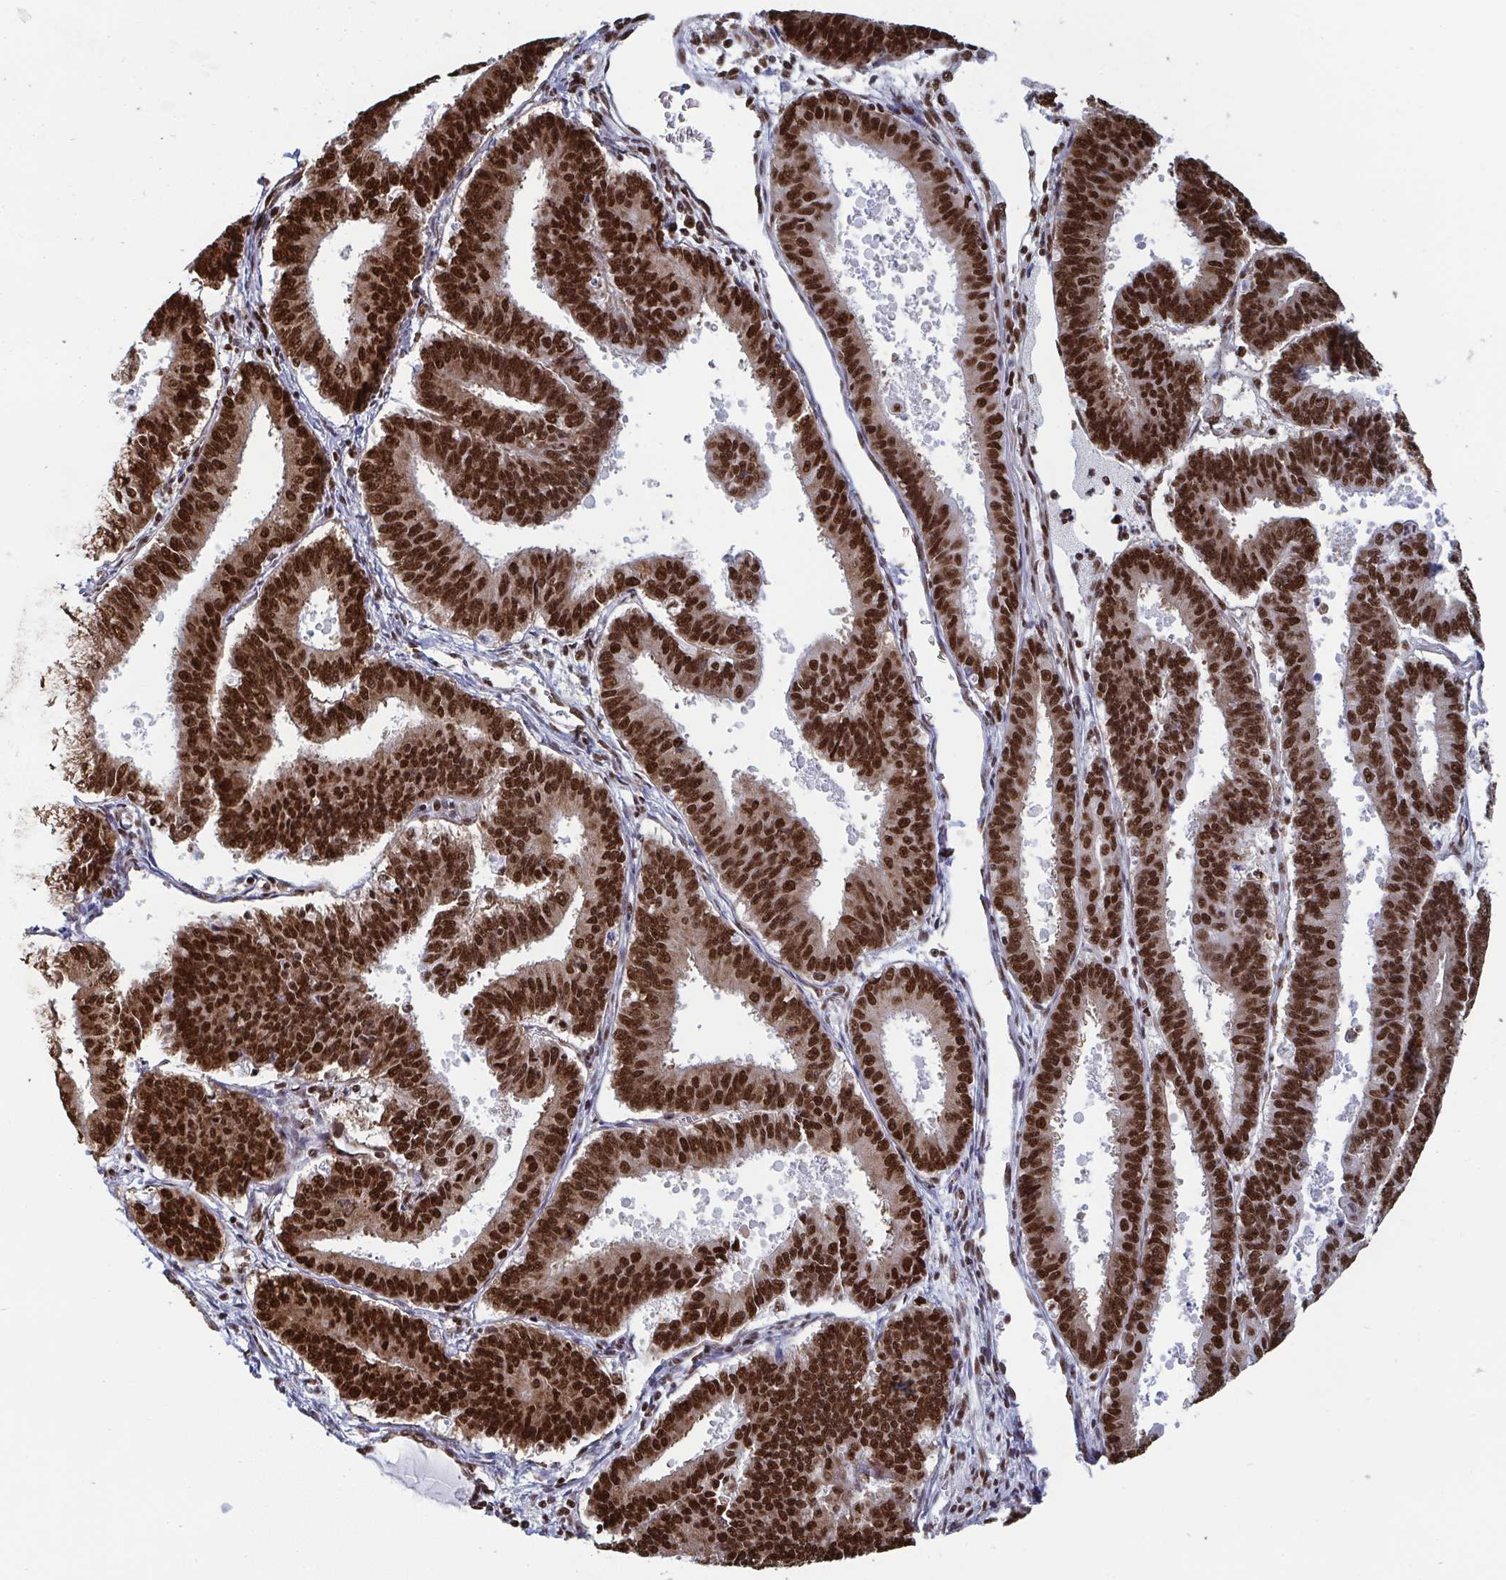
{"staining": {"intensity": "strong", "quantity": ">75%", "location": "nuclear"}, "tissue": "endometrial cancer", "cell_type": "Tumor cells", "image_type": "cancer", "snomed": [{"axis": "morphology", "description": "Adenocarcinoma, NOS"}, {"axis": "topography", "description": "Endometrium"}], "caption": "Endometrial cancer was stained to show a protein in brown. There is high levels of strong nuclear staining in approximately >75% of tumor cells.", "gene": "GAR1", "patient": {"sex": "female", "age": 73}}